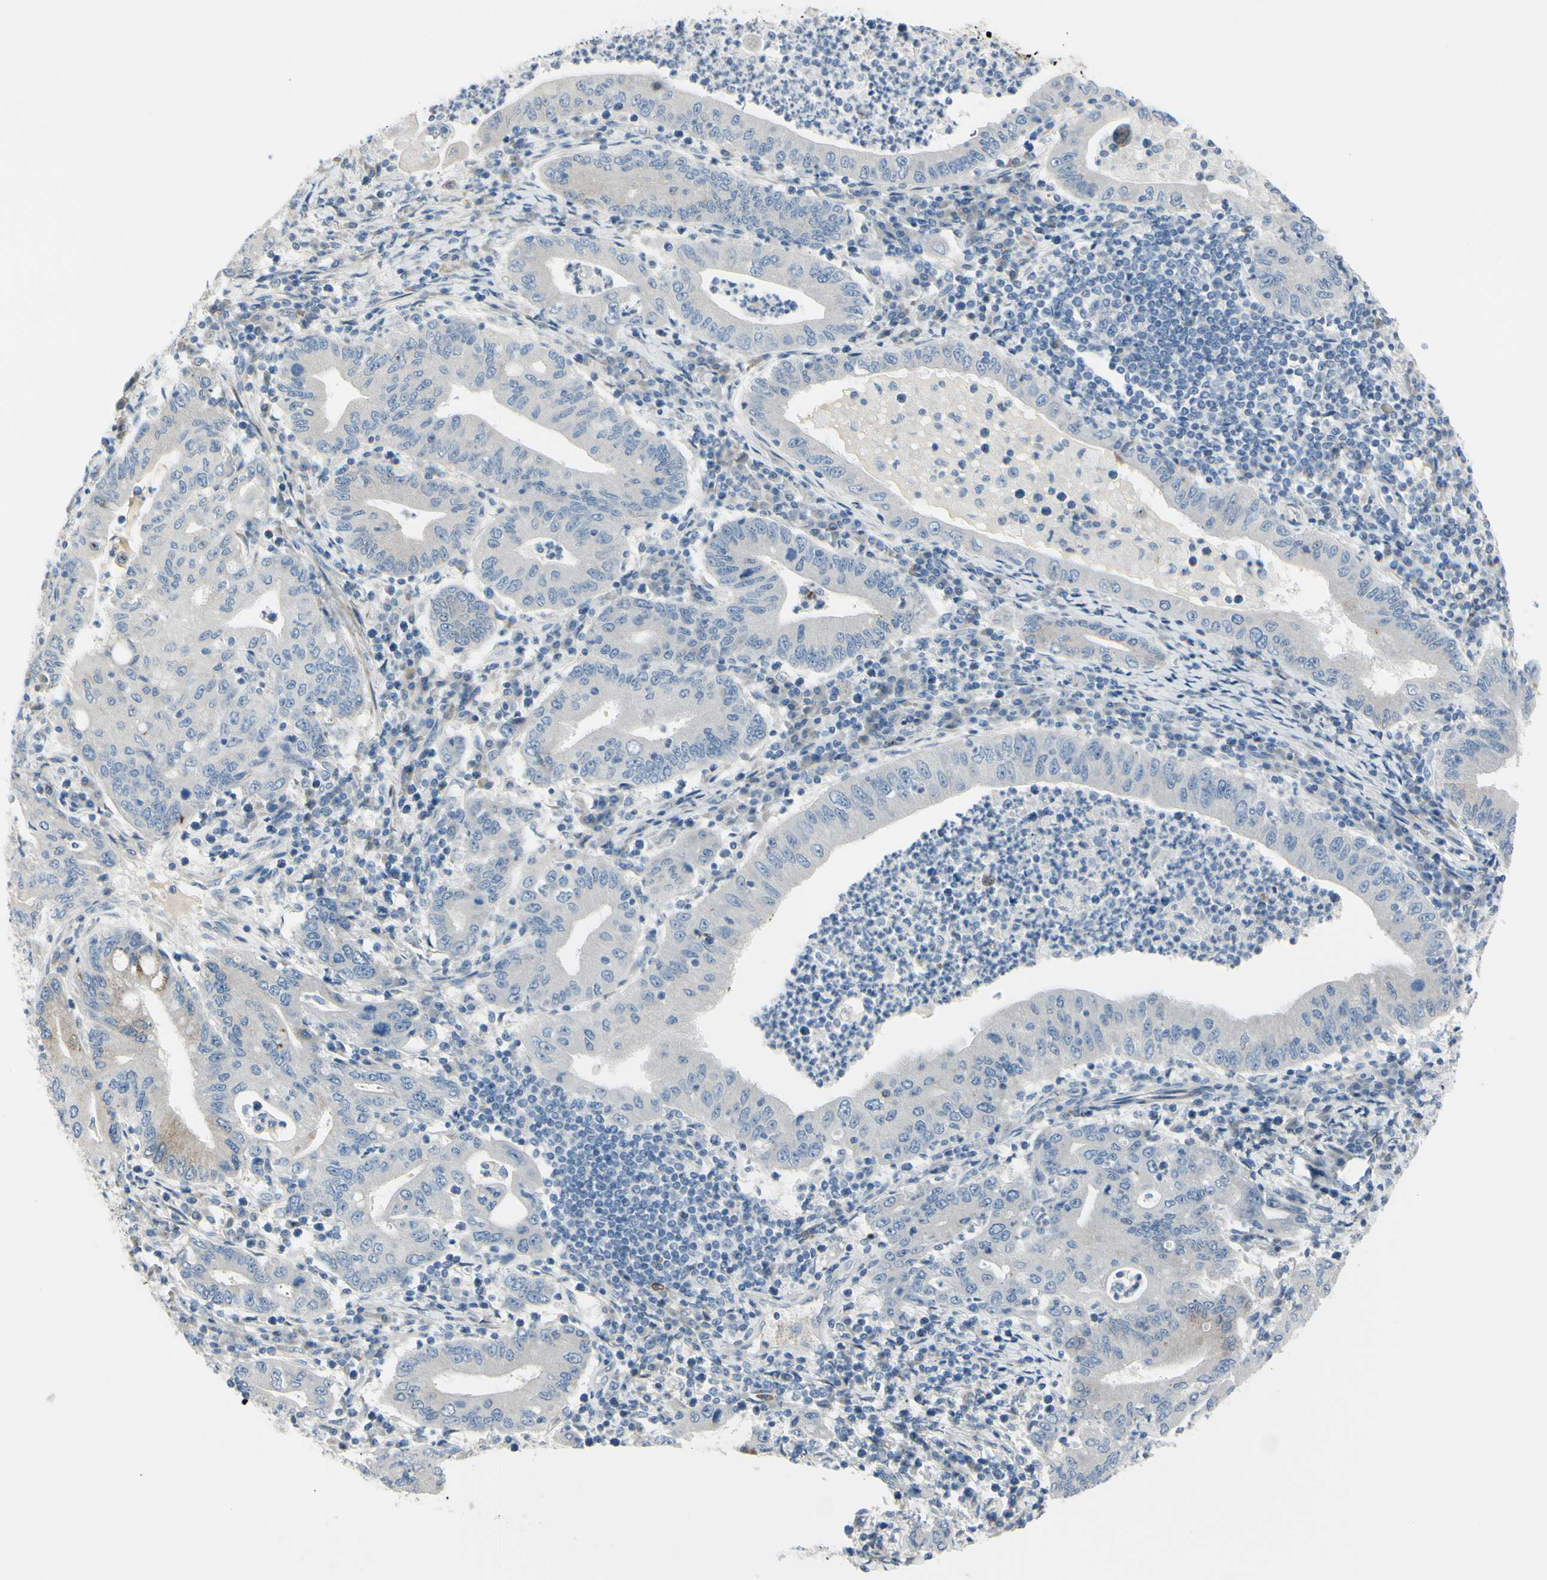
{"staining": {"intensity": "negative", "quantity": "none", "location": "none"}, "tissue": "stomach cancer", "cell_type": "Tumor cells", "image_type": "cancer", "snomed": [{"axis": "morphology", "description": "Normal tissue, NOS"}, {"axis": "morphology", "description": "Adenocarcinoma, NOS"}, {"axis": "topography", "description": "Esophagus"}, {"axis": "topography", "description": "Stomach, upper"}, {"axis": "topography", "description": "Peripheral nerve tissue"}], "caption": "An IHC micrograph of stomach cancer is shown. There is no staining in tumor cells of stomach cancer.", "gene": "NCBP2L", "patient": {"sex": "male", "age": 62}}